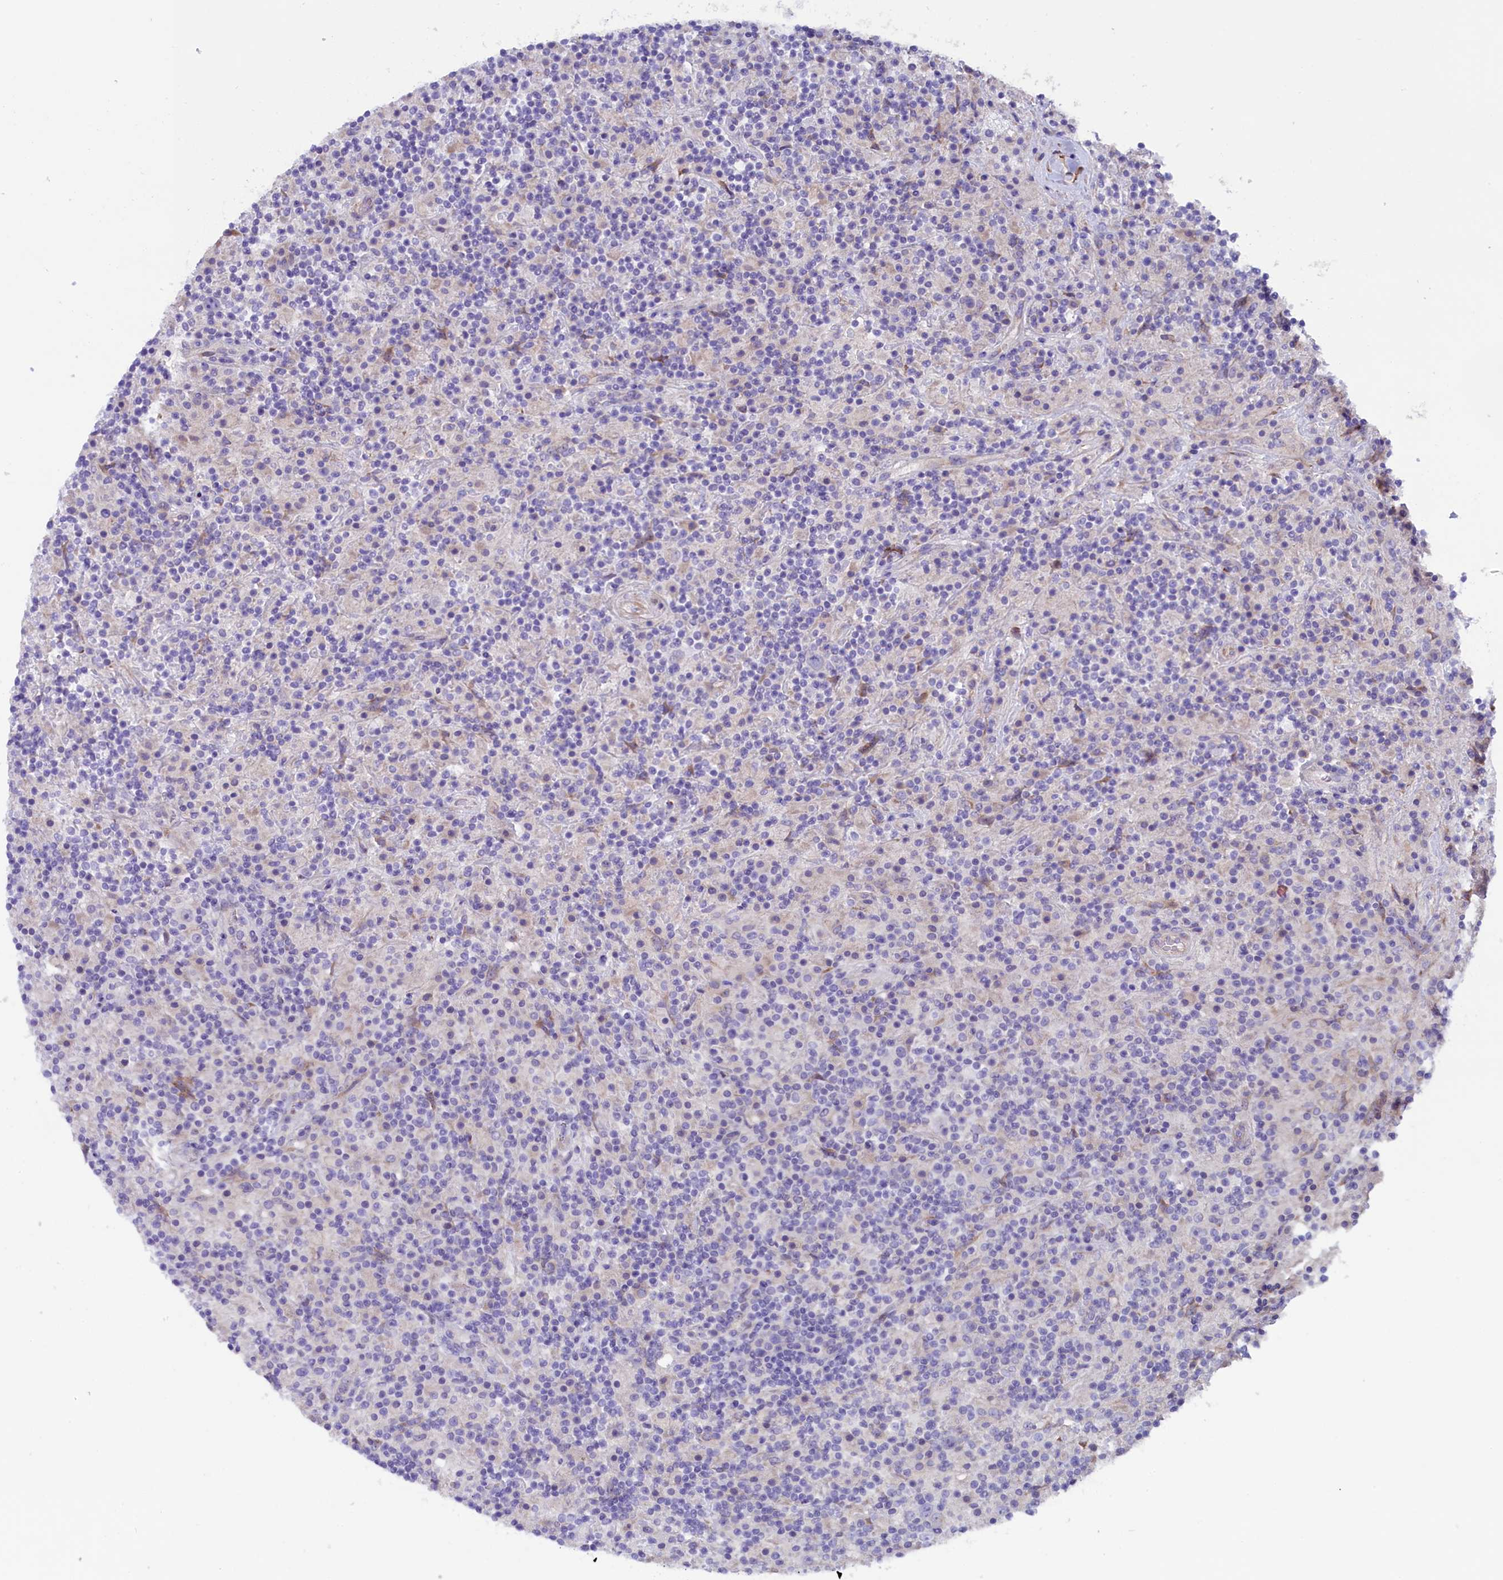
{"staining": {"intensity": "negative", "quantity": "none", "location": "none"}, "tissue": "lymphoma", "cell_type": "Tumor cells", "image_type": "cancer", "snomed": [{"axis": "morphology", "description": "Hodgkin's disease, NOS"}, {"axis": "topography", "description": "Lymph node"}], "caption": "High magnification brightfield microscopy of Hodgkin's disease stained with DAB (brown) and counterstained with hematoxylin (blue): tumor cells show no significant positivity.", "gene": "GPR108", "patient": {"sex": "male", "age": 70}}